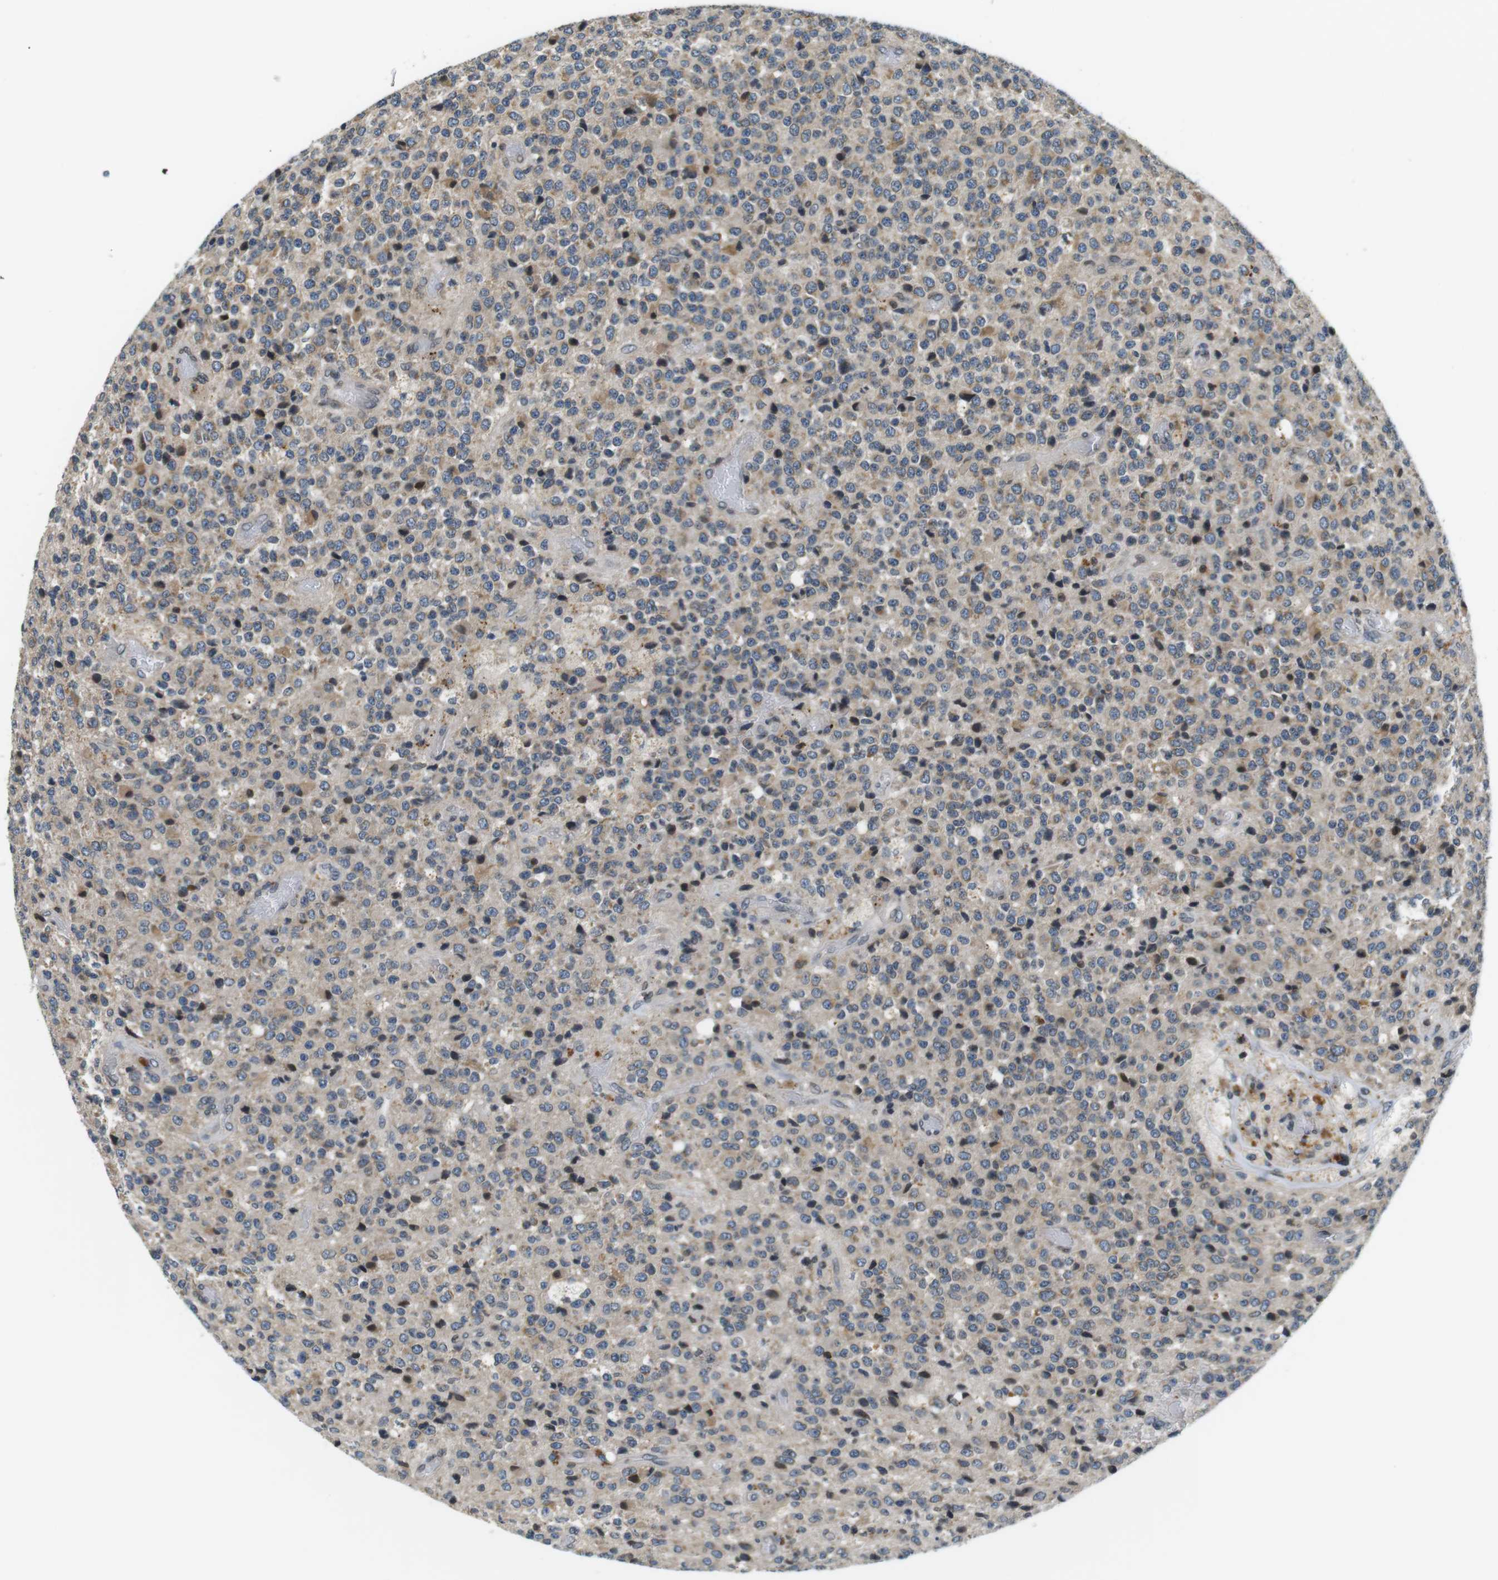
{"staining": {"intensity": "weak", "quantity": "<25%", "location": "cytoplasmic/membranous"}, "tissue": "glioma", "cell_type": "Tumor cells", "image_type": "cancer", "snomed": [{"axis": "morphology", "description": "Glioma, malignant, High grade"}, {"axis": "topography", "description": "pancreas cauda"}], "caption": "Glioma was stained to show a protein in brown. There is no significant staining in tumor cells.", "gene": "TMX4", "patient": {"sex": "male", "age": 60}}